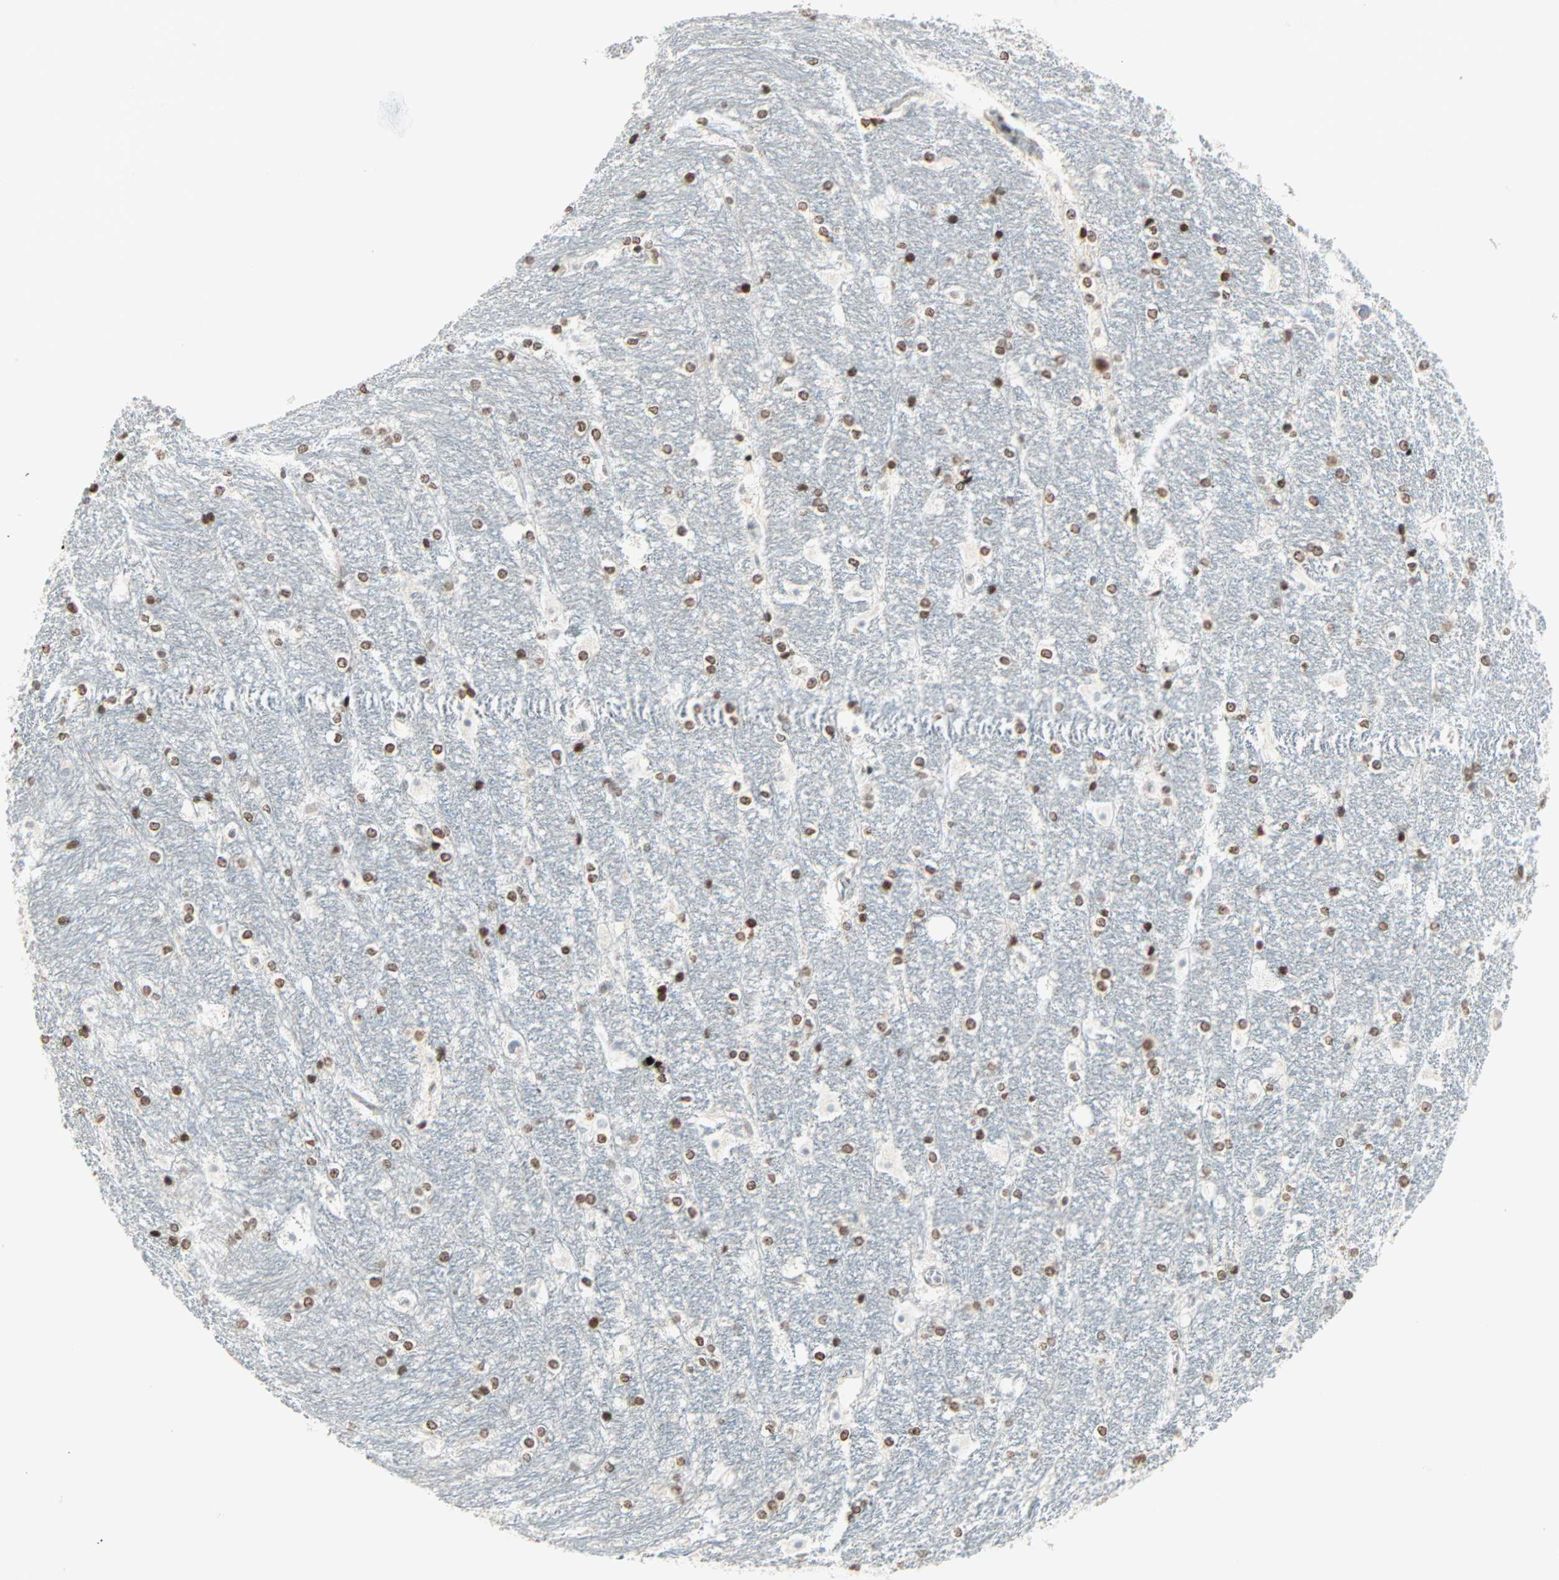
{"staining": {"intensity": "moderate", "quantity": ">75%", "location": "nuclear"}, "tissue": "hippocampus", "cell_type": "Glial cells", "image_type": "normal", "snomed": [{"axis": "morphology", "description": "Normal tissue, NOS"}, {"axis": "topography", "description": "Hippocampus"}], "caption": "This photomicrograph demonstrates unremarkable hippocampus stained with immunohistochemistry to label a protein in brown. The nuclear of glial cells show moderate positivity for the protein. Nuclei are counter-stained blue.", "gene": "CBX4", "patient": {"sex": "female", "age": 19}}